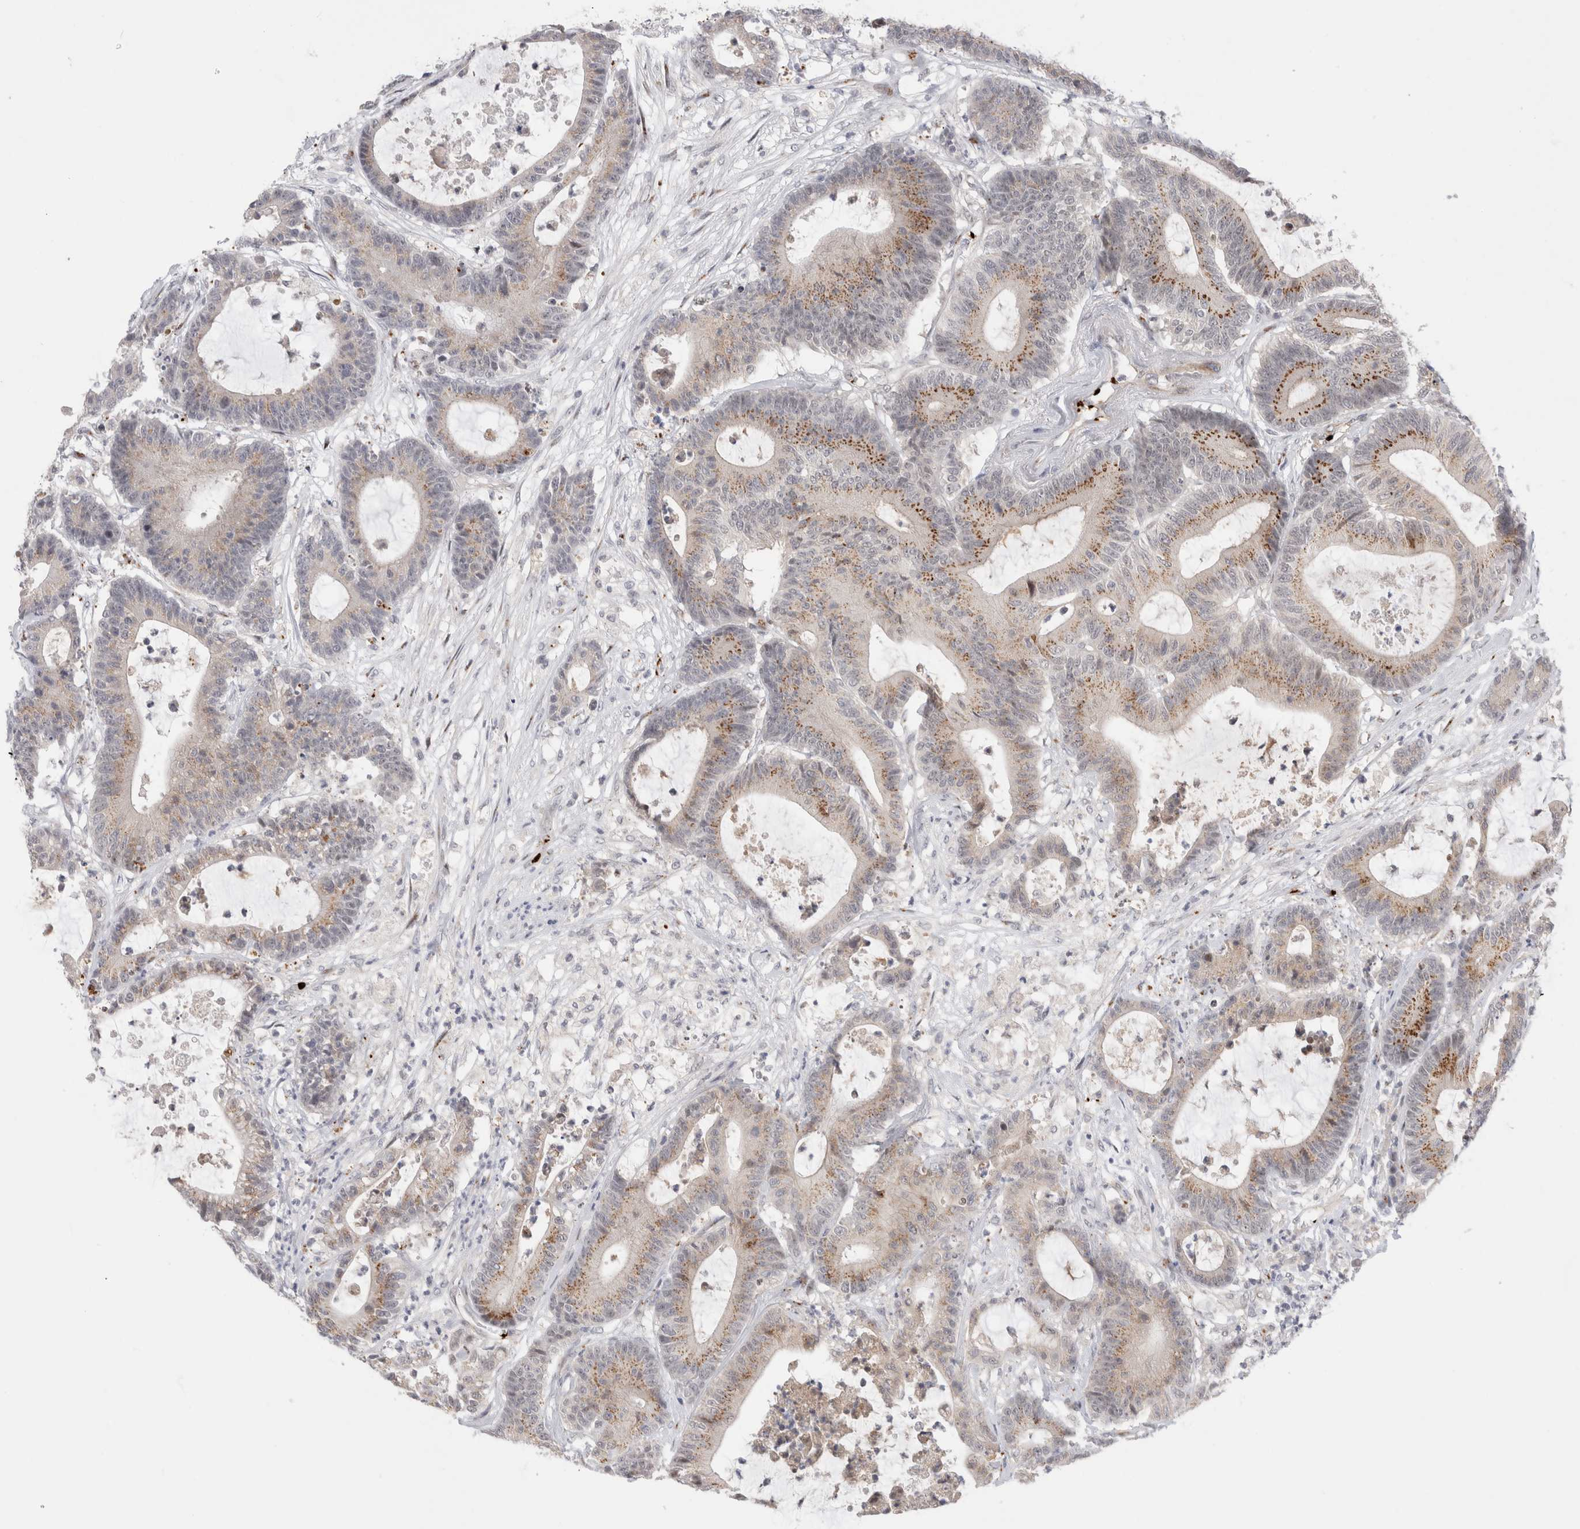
{"staining": {"intensity": "moderate", "quantity": "25%-75%", "location": "cytoplasmic/membranous"}, "tissue": "colorectal cancer", "cell_type": "Tumor cells", "image_type": "cancer", "snomed": [{"axis": "morphology", "description": "Adenocarcinoma, NOS"}, {"axis": "topography", "description": "Colon"}], "caption": "This histopathology image shows colorectal cancer stained with immunohistochemistry to label a protein in brown. The cytoplasmic/membranous of tumor cells show moderate positivity for the protein. Nuclei are counter-stained blue.", "gene": "VPS28", "patient": {"sex": "female", "age": 84}}